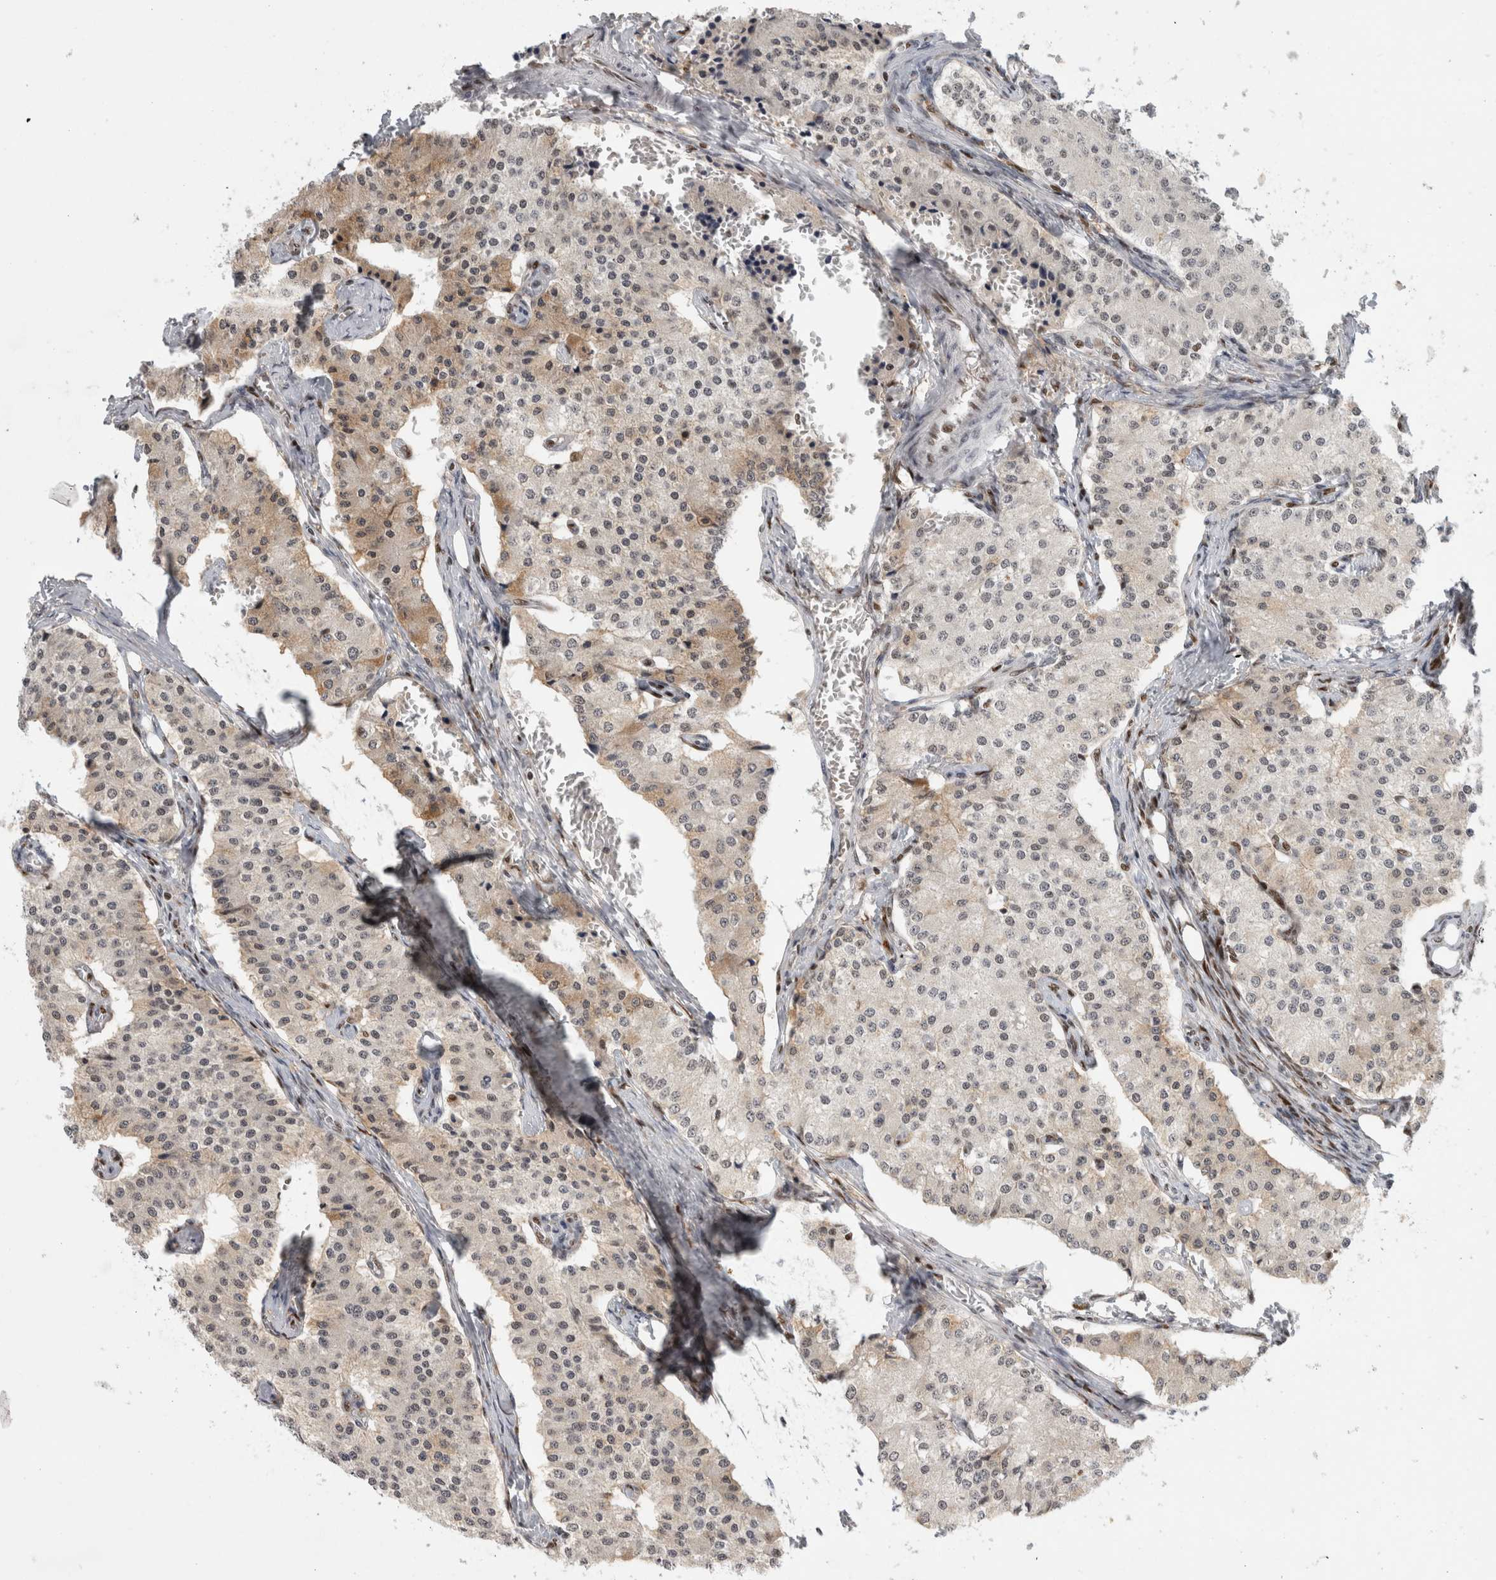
{"staining": {"intensity": "weak", "quantity": "25%-75%", "location": "cytoplasmic/membranous"}, "tissue": "carcinoid", "cell_type": "Tumor cells", "image_type": "cancer", "snomed": [{"axis": "morphology", "description": "Carcinoid, malignant, NOS"}, {"axis": "topography", "description": "Colon"}], "caption": "Immunohistochemistry (IHC) (DAB) staining of human carcinoid (malignant) displays weak cytoplasmic/membranous protein expression in approximately 25%-75% of tumor cells.", "gene": "SRARP", "patient": {"sex": "female", "age": 52}}